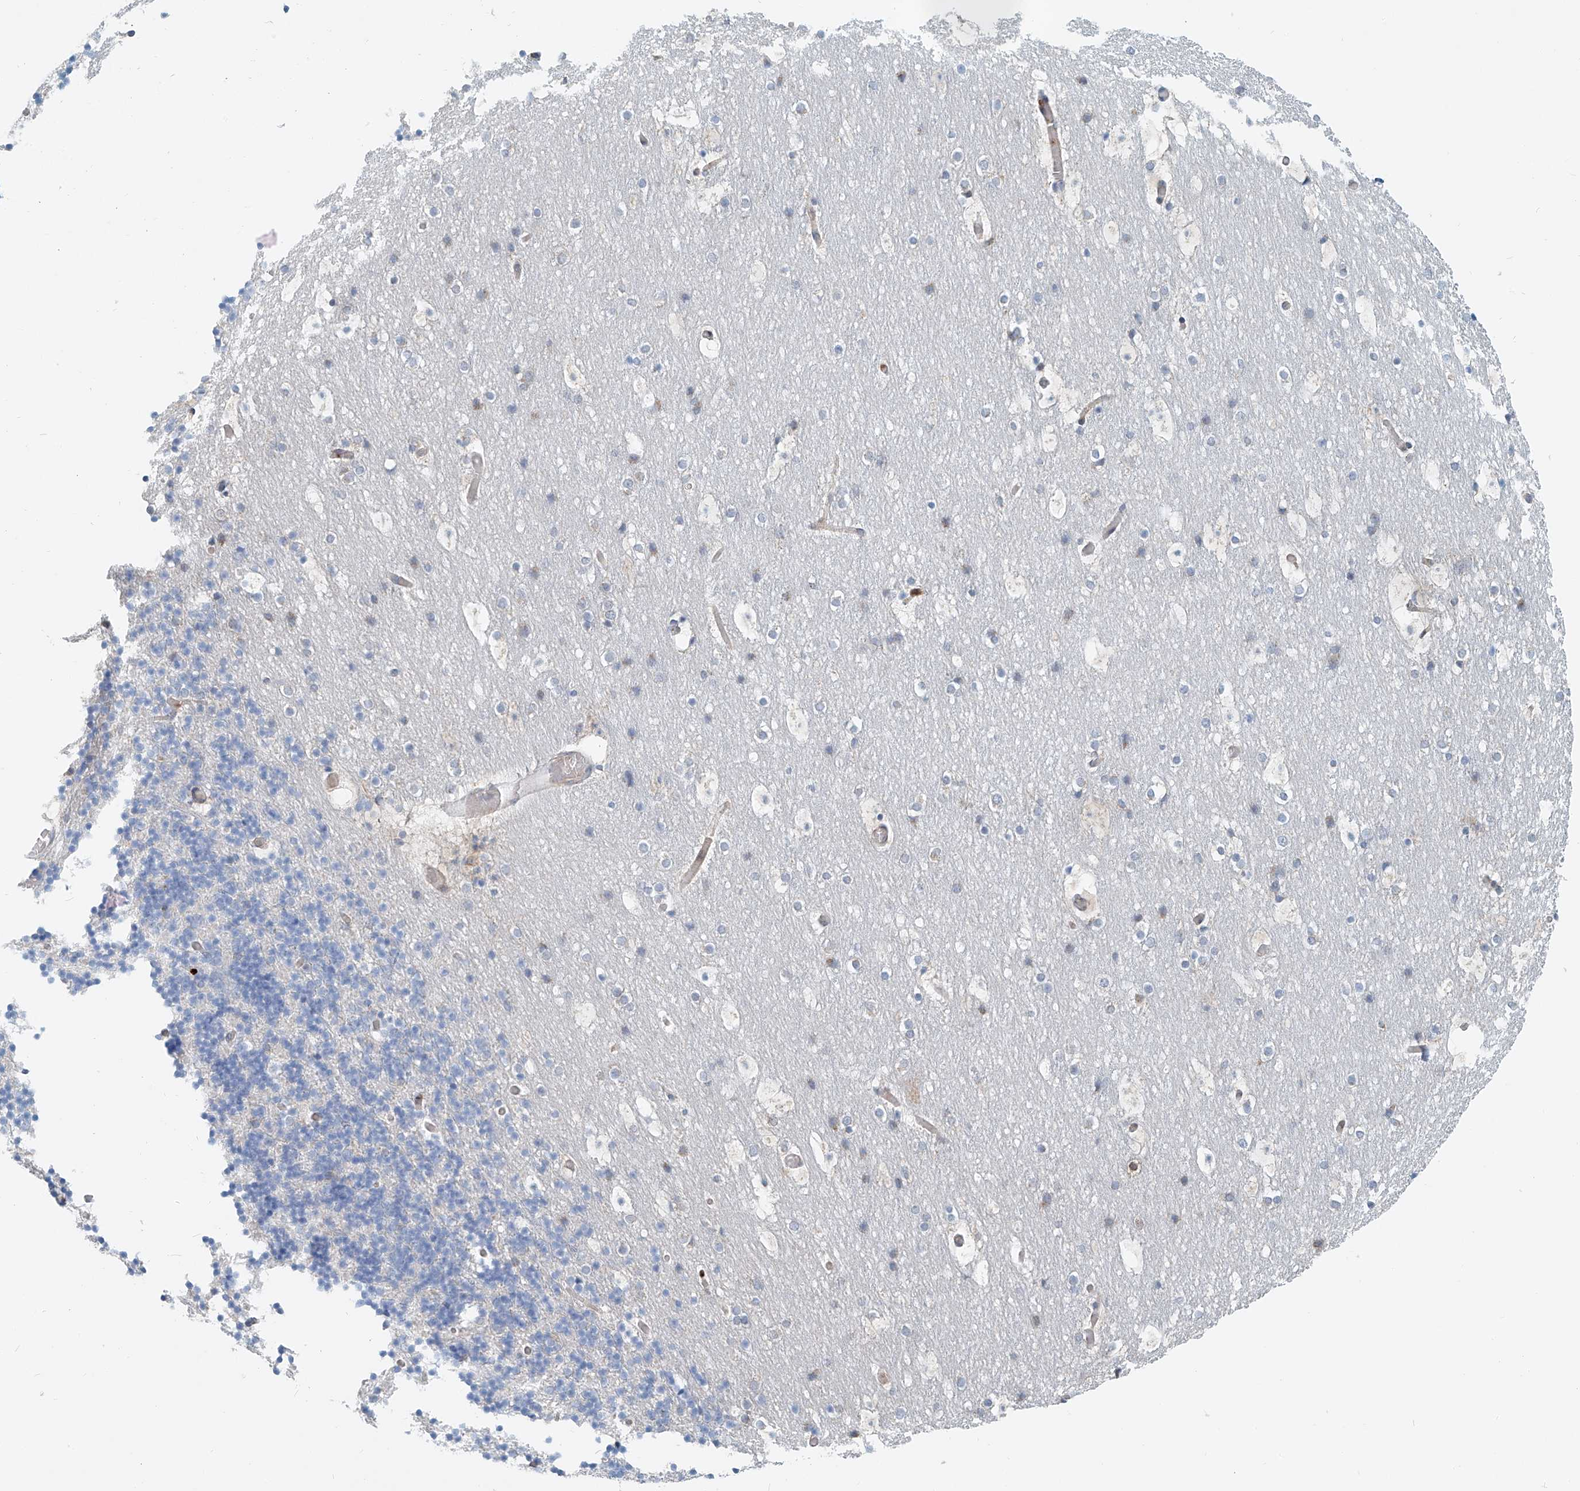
{"staining": {"intensity": "negative", "quantity": "none", "location": "none"}, "tissue": "cerebellum", "cell_type": "Cells in granular layer", "image_type": "normal", "snomed": [{"axis": "morphology", "description": "Normal tissue, NOS"}, {"axis": "topography", "description": "Cerebellum"}], "caption": "Immunohistochemistry of normal cerebellum reveals no expression in cells in granular layer. (DAB immunohistochemistry, high magnification).", "gene": "PTPRA", "patient": {"sex": "male", "age": 57}}